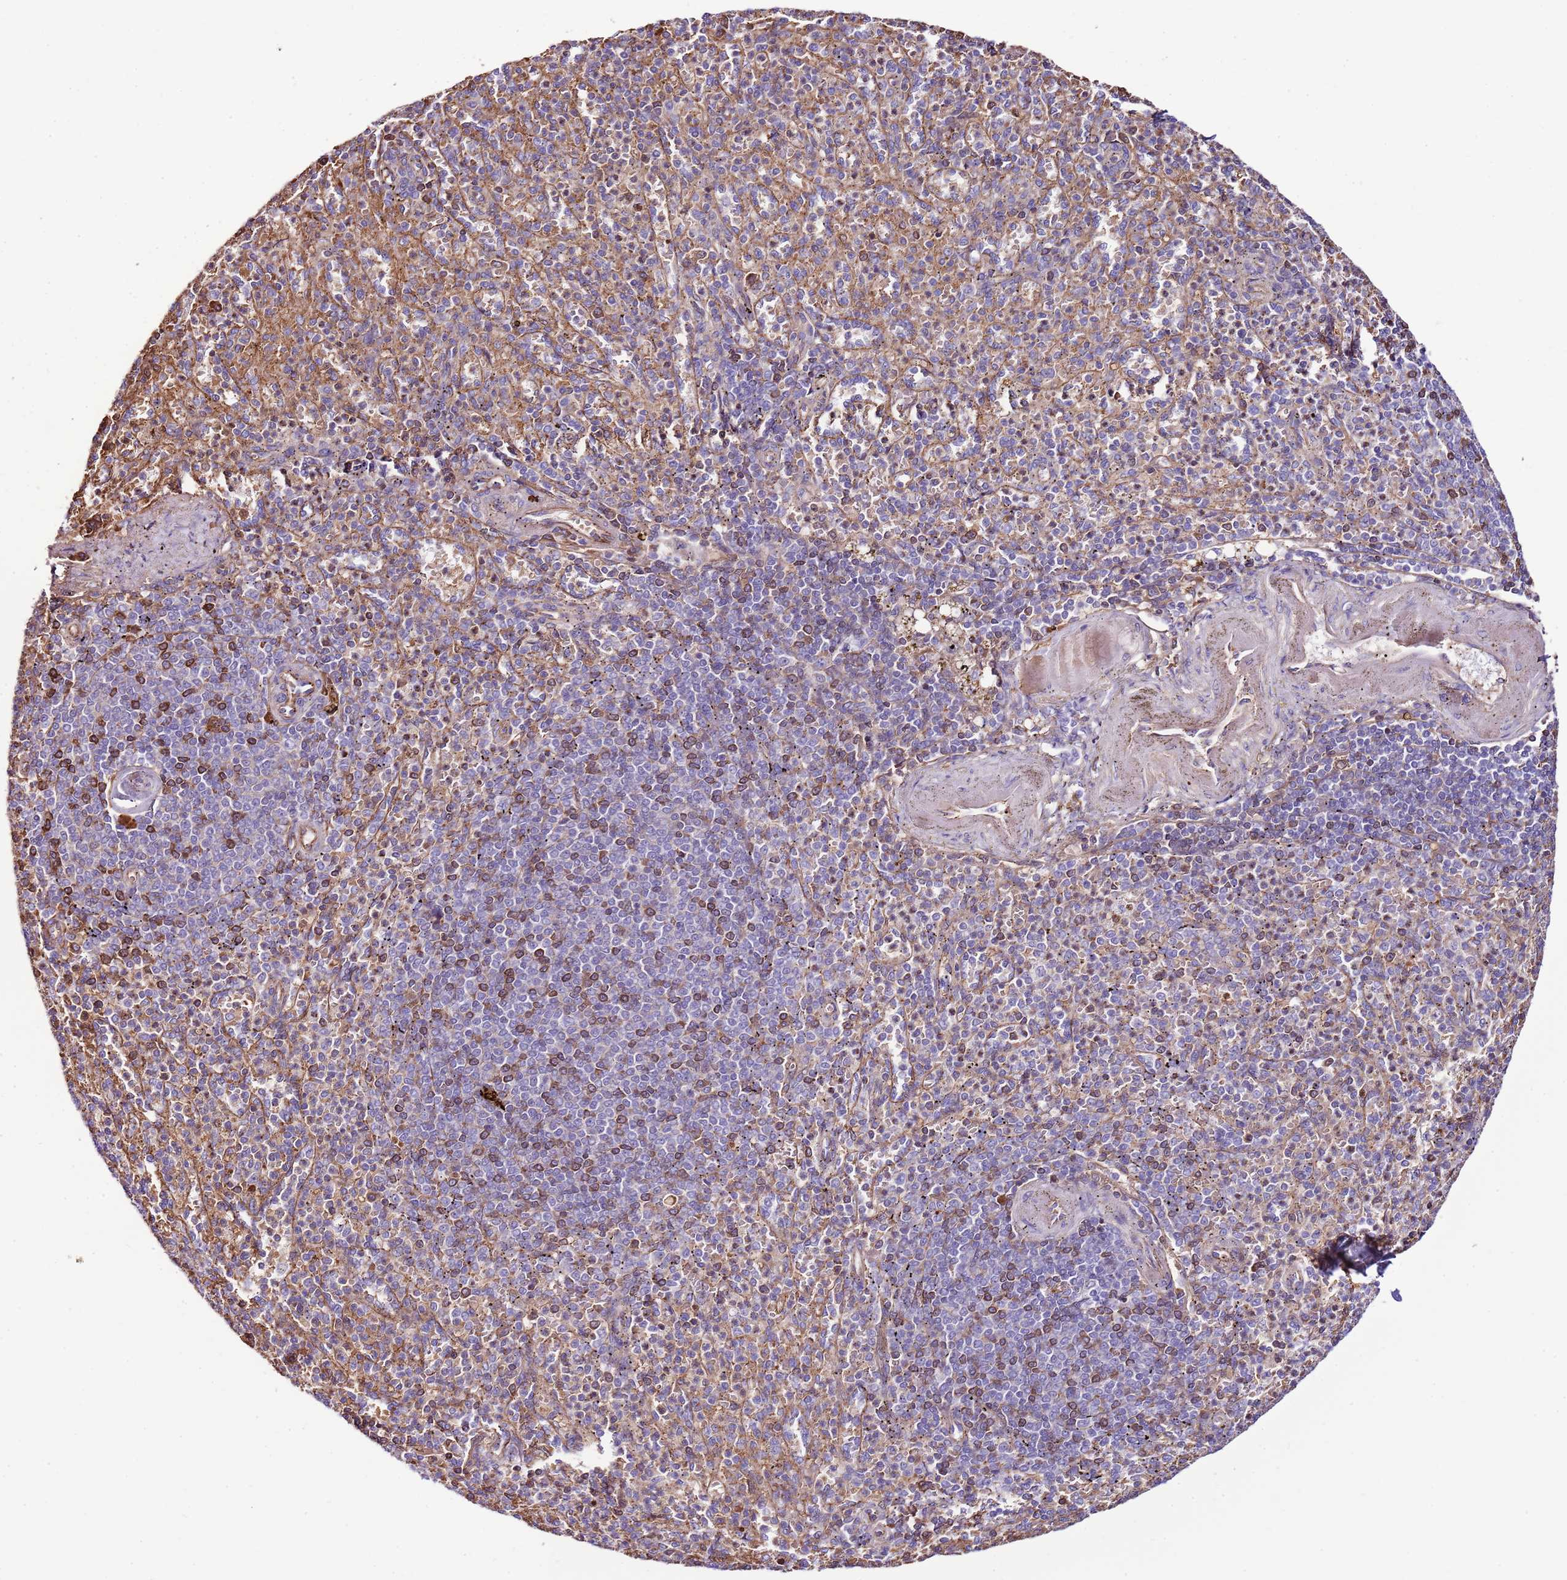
{"staining": {"intensity": "weak", "quantity": "<25%", "location": "cytoplasmic/membranous"}, "tissue": "spleen", "cell_type": "Cells in red pulp", "image_type": "normal", "snomed": [{"axis": "morphology", "description": "Normal tissue, NOS"}, {"axis": "topography", "description": "Spleen"}], "caption": "Histopathology image shows no protein expression in cells in red pulp of benign spleen.", "gene": "GFRAL", "patient": {"sex": "female", "age": 74}}